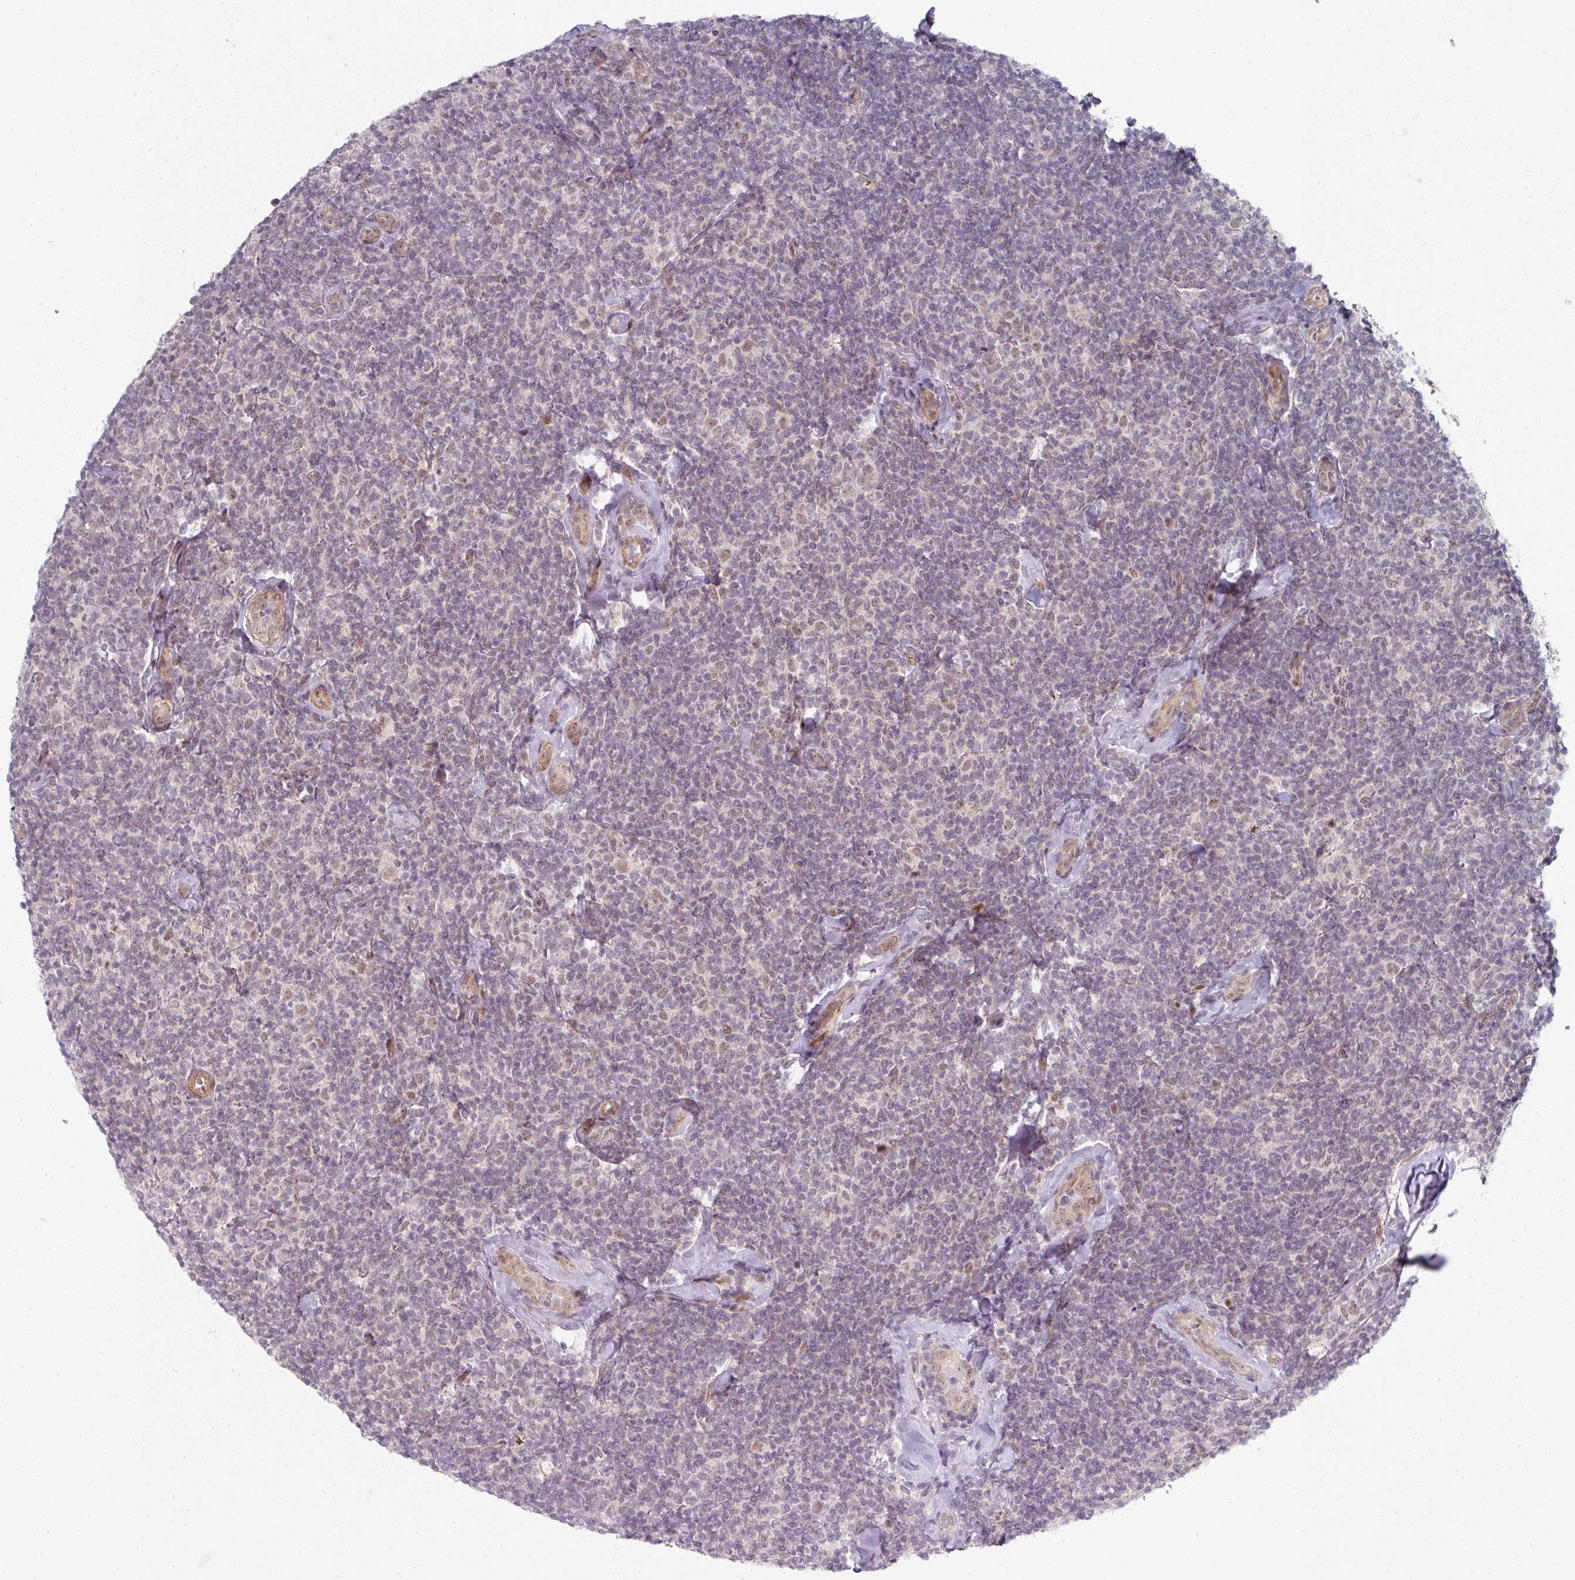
{"staining": {"intensity": "negative", "quantity": "none", "location": "none"}, "tissue": "lymphoma", "cell_type": "Tumor cells", "image_type": "cancer", "snomed": [{"axis": "morphology", "description": "Malignant lymphoma, non-Hodgkin's type, Low grade"}, {"axis": "topography", "description": "Lymph node"}], "caption": "This is a photomicrograph of IHC staining of lymphoma, which shows no positivity in tumor cells.", "gene": "TMCC1", "patient": {"sex": "female", "age": 56}}